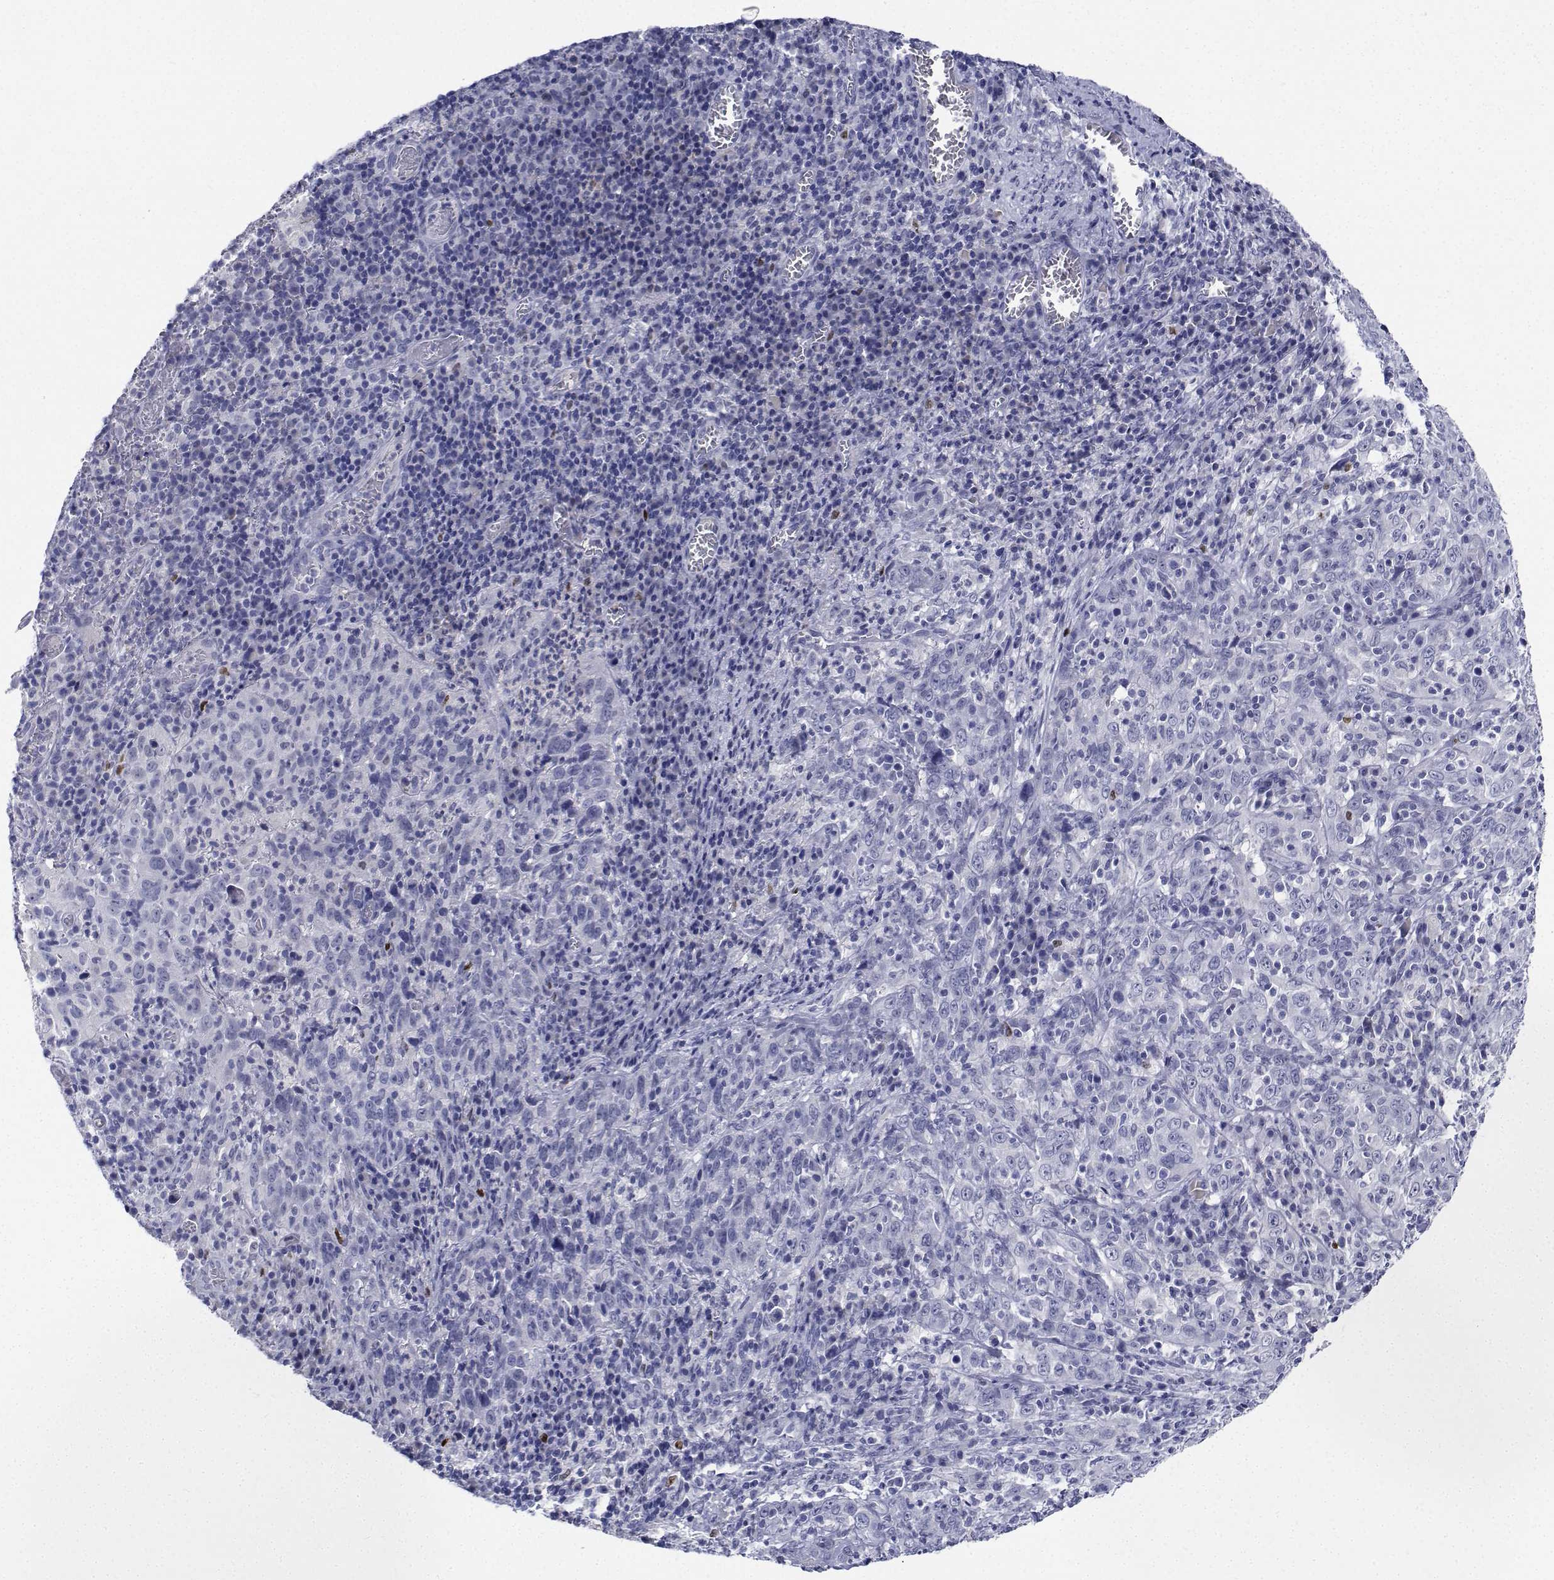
{"staining": {"intensity": "negative", "quantity": "none", "location": "none"}, "tissue": "cervical cancer", "cell_type": "Tumor cells", "image_type": "cancer", "snomed": [{"axis": "morphology", "description": "Squamous cell carcinoma, NOS"}, {"axis": "topography", "description": "Cervix"}], "caption": "A high-resolution histopathology image shows immunohistochemistry (IHC) staining of cervical cancer (squamous cell carcinoma), which demonstrates no significant positivity in tumor cells.", "gene": "PLXNA4", "patient": {"sex": "female", "age": 46}}